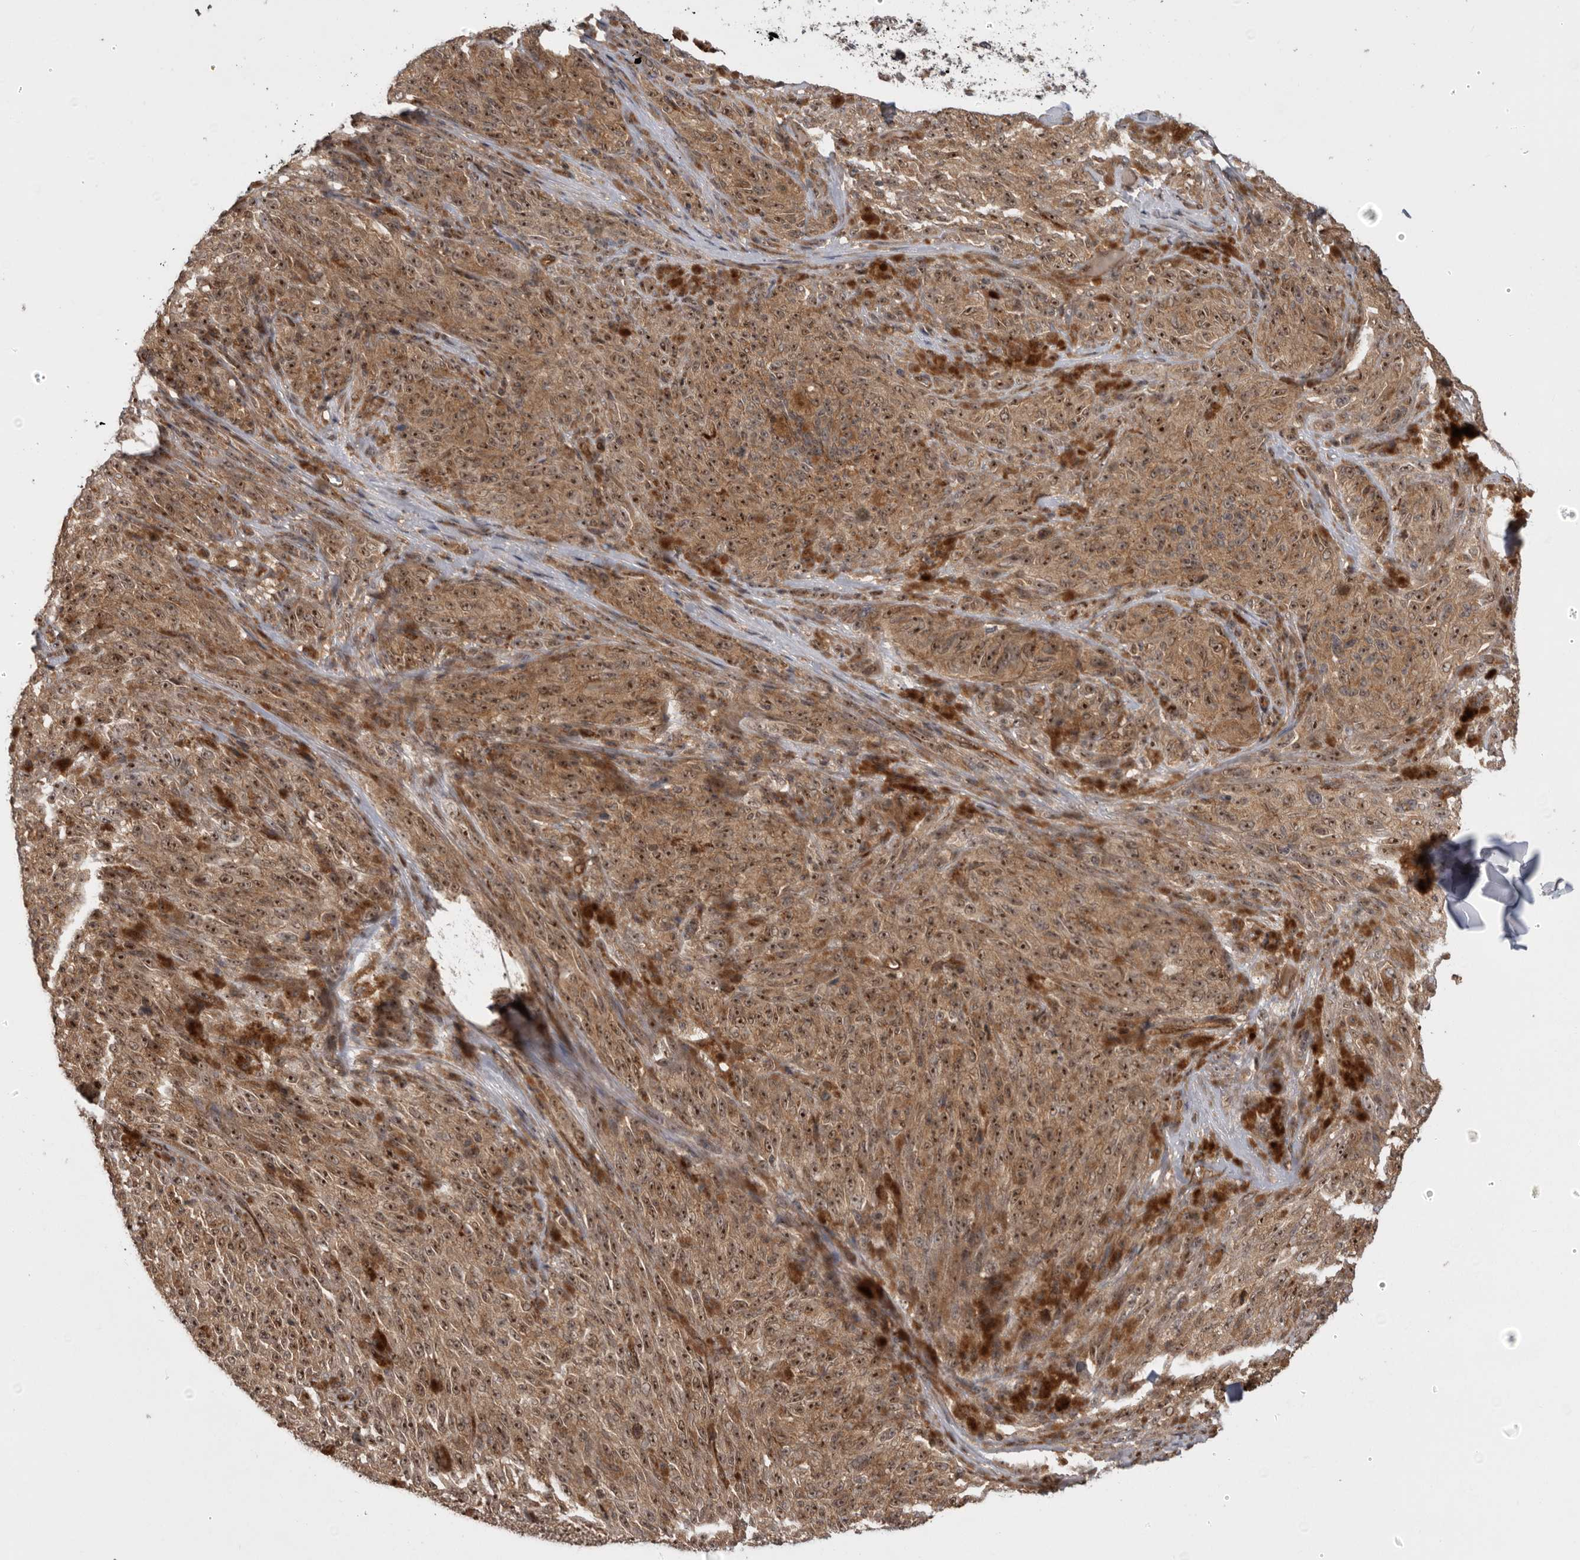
{"staining": {"intensity": "strong", "quantity": ">75%", "location": "cytoplasmic/membranous,nuclear"}, "tissue": "melanoma", "cell_type": "Tumor cells", "image_type": "cancer", "snomed": [{"axis": "morphology", "description": "Malignant melanoma, NOS"}, {"axis": "topography", "description": "Skin"}], "caption": "Immunohistochemical staining of human melanoma demonstrates high levels of strong cytoplasmic/membranous and nuclear staining in about >75% of tumor cells. (Brightfield microscopy of DAB IHC at high magnification).", "gene": "DHDDS", "patient": {"sex": "female", "age": 82}}